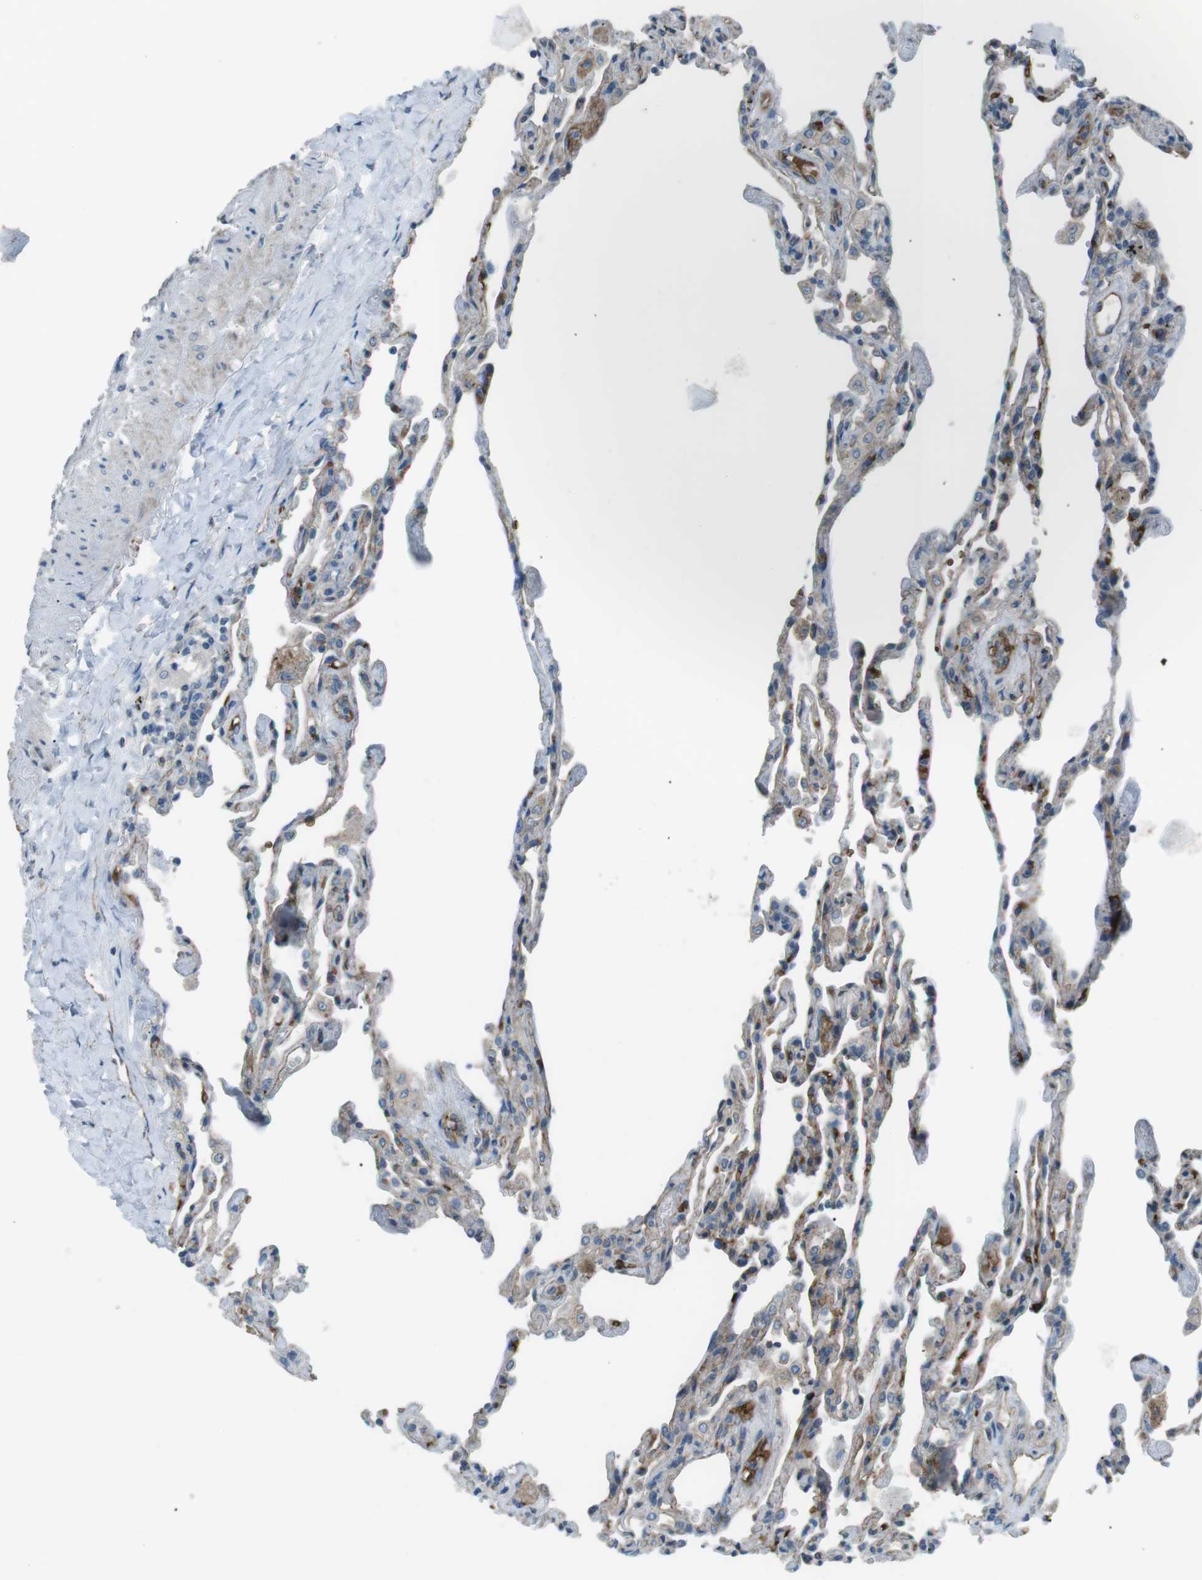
{"staining": {"intensity": "weak", "quantity": "<25%", "location": "cytoplasmic/membranous"}, "tissue": "lung", "cell_type": "Alveolar cells", "image_type": "normal", "snomed": [{"axis": "morphology", "description": "Normal tissue, NOS"}, {"axis": "topography", "description": "Lung"}], "caption": "IHC of benign human lung displays no expression in alveolar cells.", "gene": "SPTA1", "patient": {"sex": "male", "age": 59}}